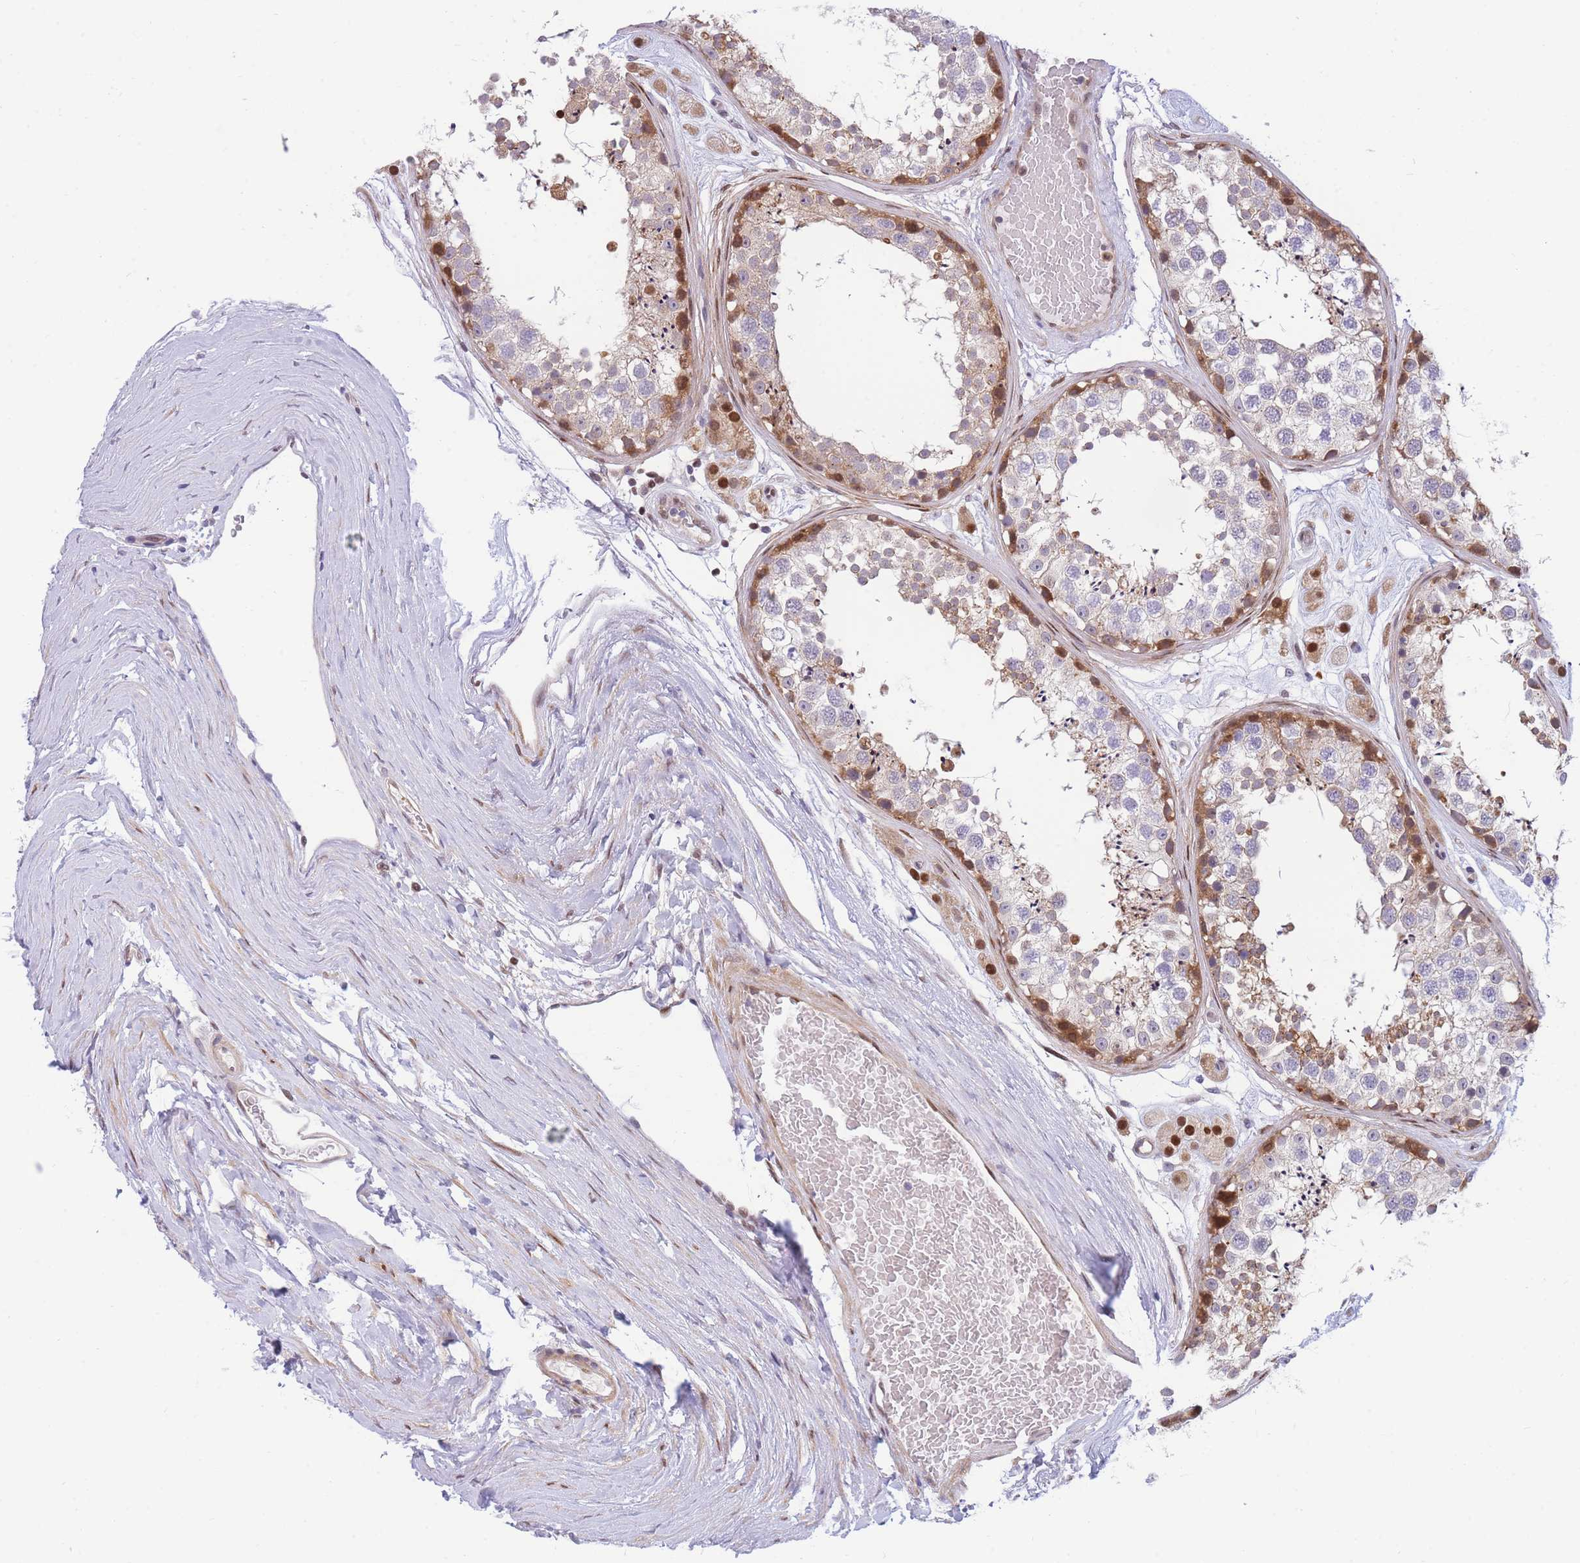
{"staining": {"intensity": "moderate", "quantity": "25%-75%", "location": "cytoplasmic/membranous,nuclear"}, "tissue": "testis", "cell_type": "Cells in seminiferous ducts", "image_type": "normal", "snomed": [{"axis": "morphology", "description": "Normal tissue, NOS"}, {"axis": "topography", "description": "Testis"}], "caption": "The image exhibits staining of normal testis, revealing moderate cytoplasmic/membranous,nuclear protein expression (brown color) within cells in seminiferous ducts.", "gene": "CRACD", "patient": {"sex": "male", "age": 25}}